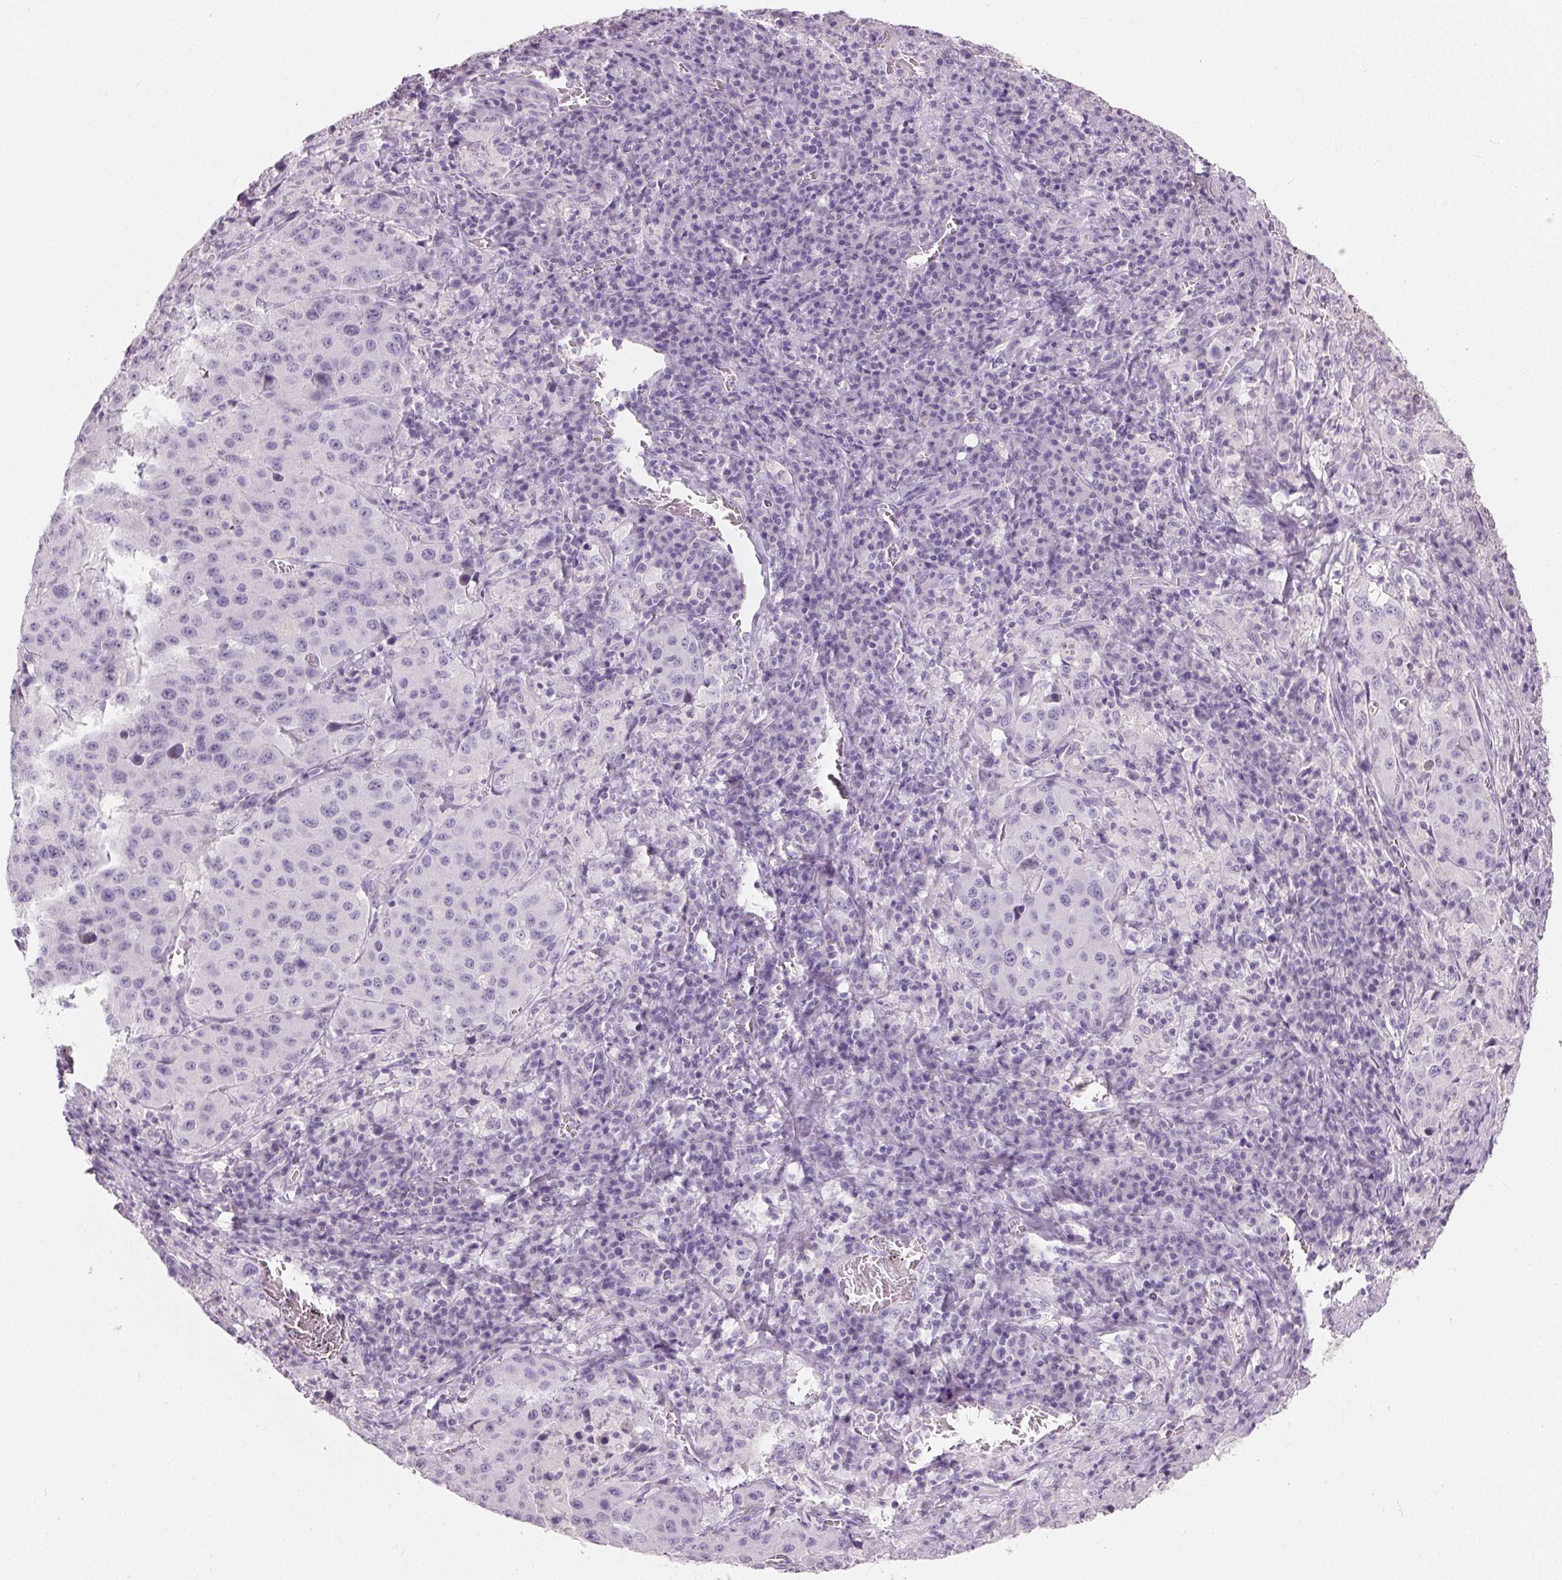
{"staining": {"intensity": "negative", "quantity": "none", "location": "none"}, "tissue": "stomach cancer", "cell_type": "Tumor cells", "image_type": "cancer", "snomed": [{"axis": "morphology", "description": "Adenocarcinoma, NOS"}, {"axis": "topography", "description": "Stomach"}], "caption": "Stomach adenocarcinoma was stained to show a protein in brown. There is no significant expression in tumor cells.", "gene": "HSD17B1", "patient": {"sex": "male", "age": 71}}